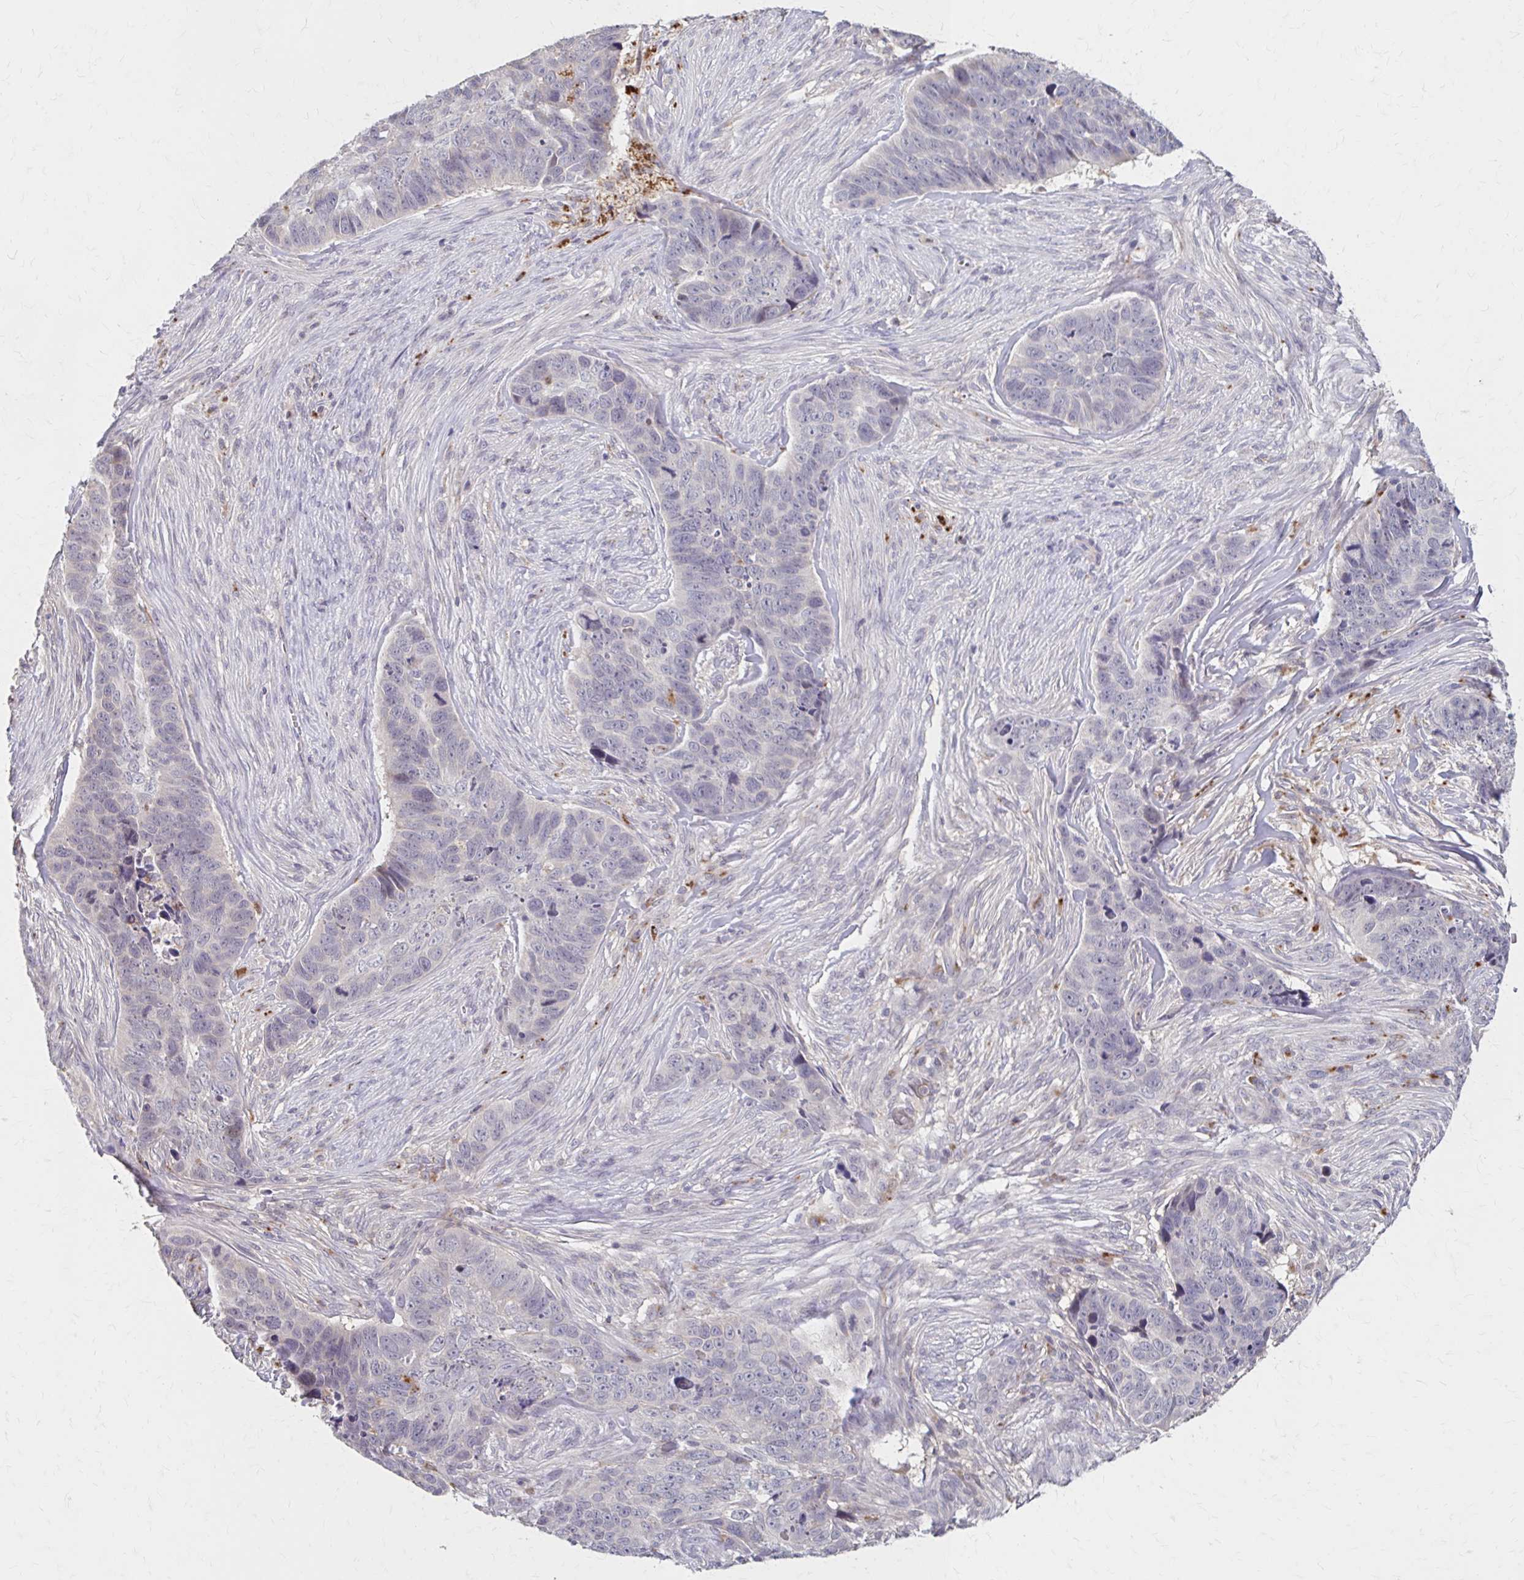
{"staining": {"intensity": "negative", "quantity": "none", "location": "none"}, "tissue": "skin cancer", "cell_type": "Tumor cells", "image_type": "cancer", "snomed": [{"axis": "morphology", "description": "Basal cell carcinoma"}, {"axis": "topography", "description": "Skin"}], "caption": "Tumor cells are negative for brown protein staining in skin basal cell carcinoma.", "gene": "HMGCS2", "patient": {"sex": "female", "age": 82}}